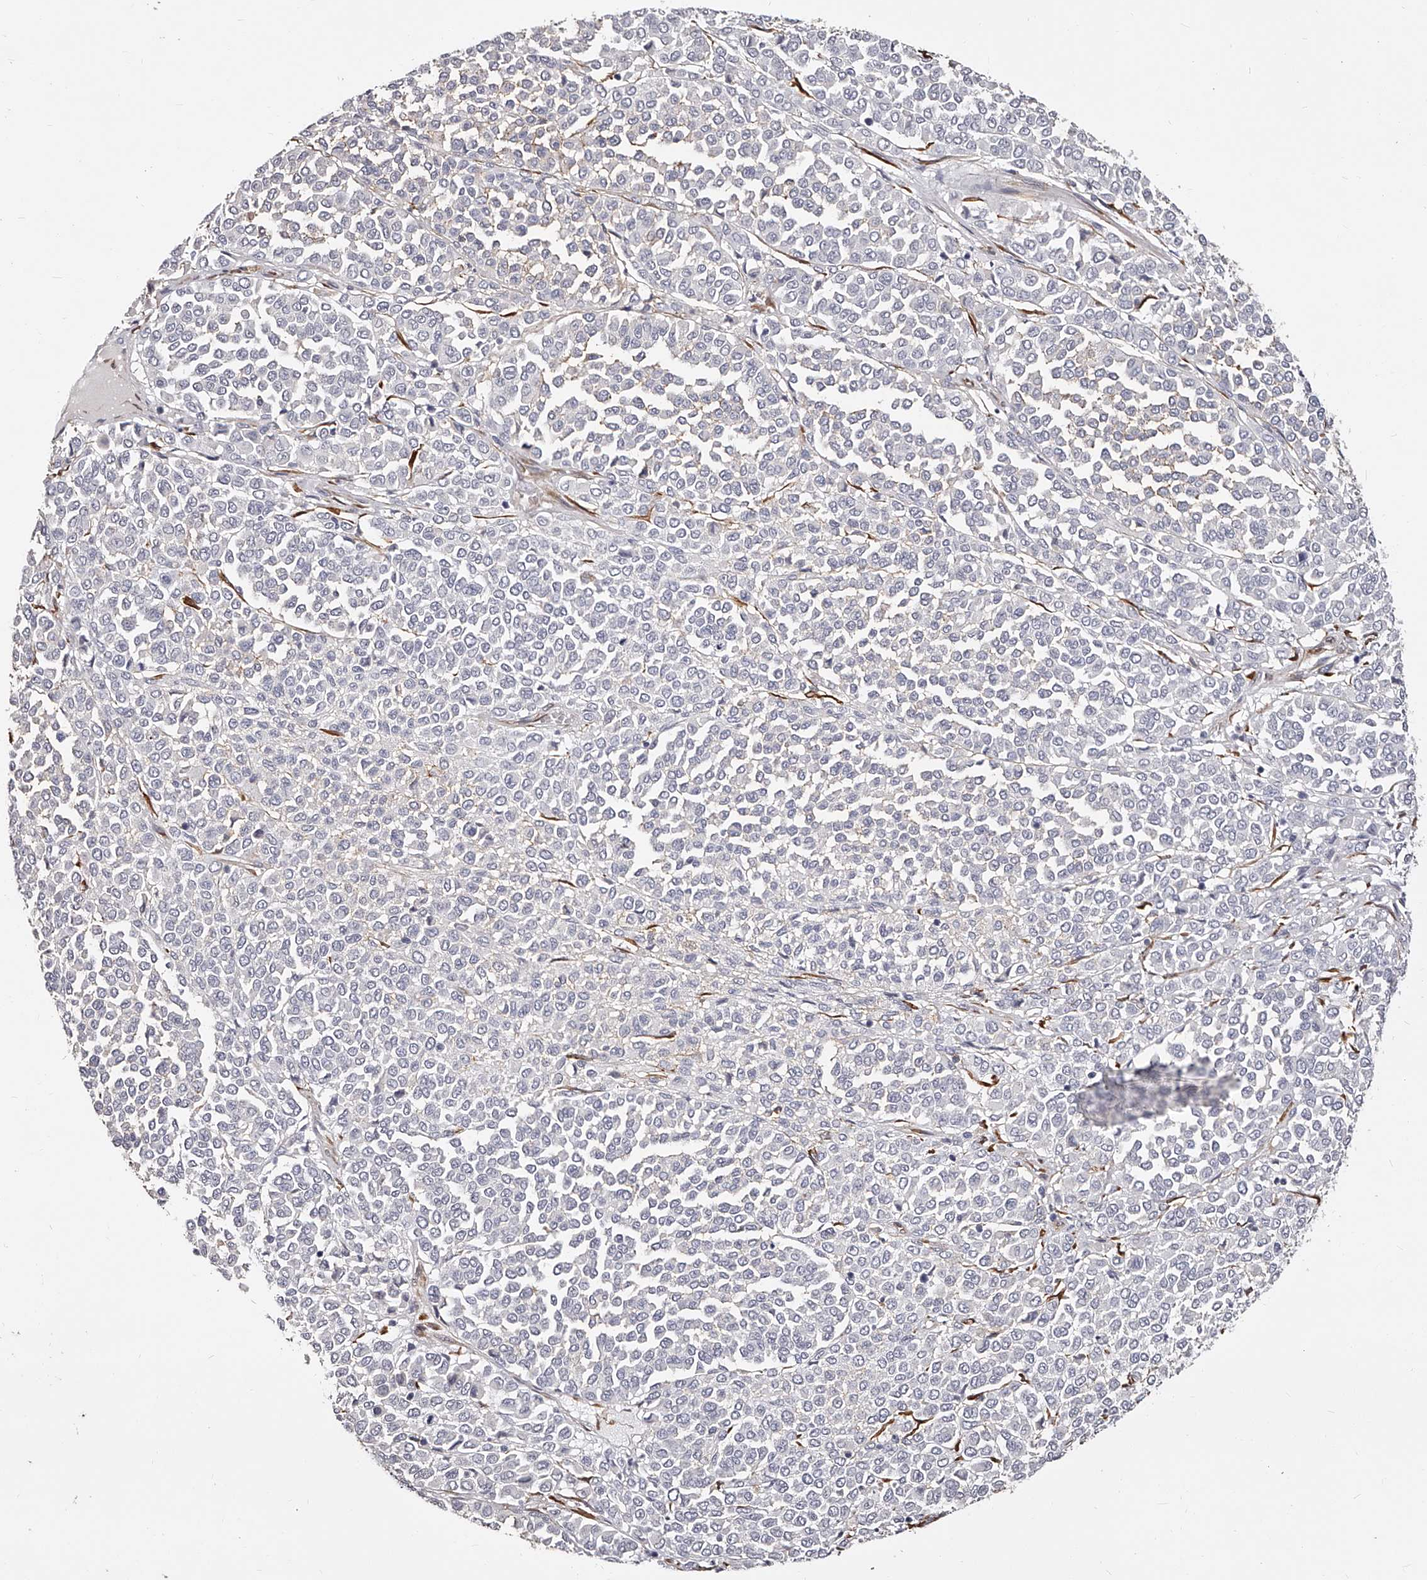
{"staining": {"intensity": "negative", "quantity": "none", "location": "none"}, "tissue": "melanoma", "cell_type": "Tumor cells", "image_type": "cancer", "snomed": [{"axis": "morphology", "description": "Malignant melanoma, Metastatic site"}, {"axis": "topography", "description": "Pancreas"}], "caption": "Malignant melanoma (metastatic site) was stained to show a protein in brown. There is no significant expression in tumor cells.", "gene": "CD82", "patient": {"sex": "female", "age": 30}}